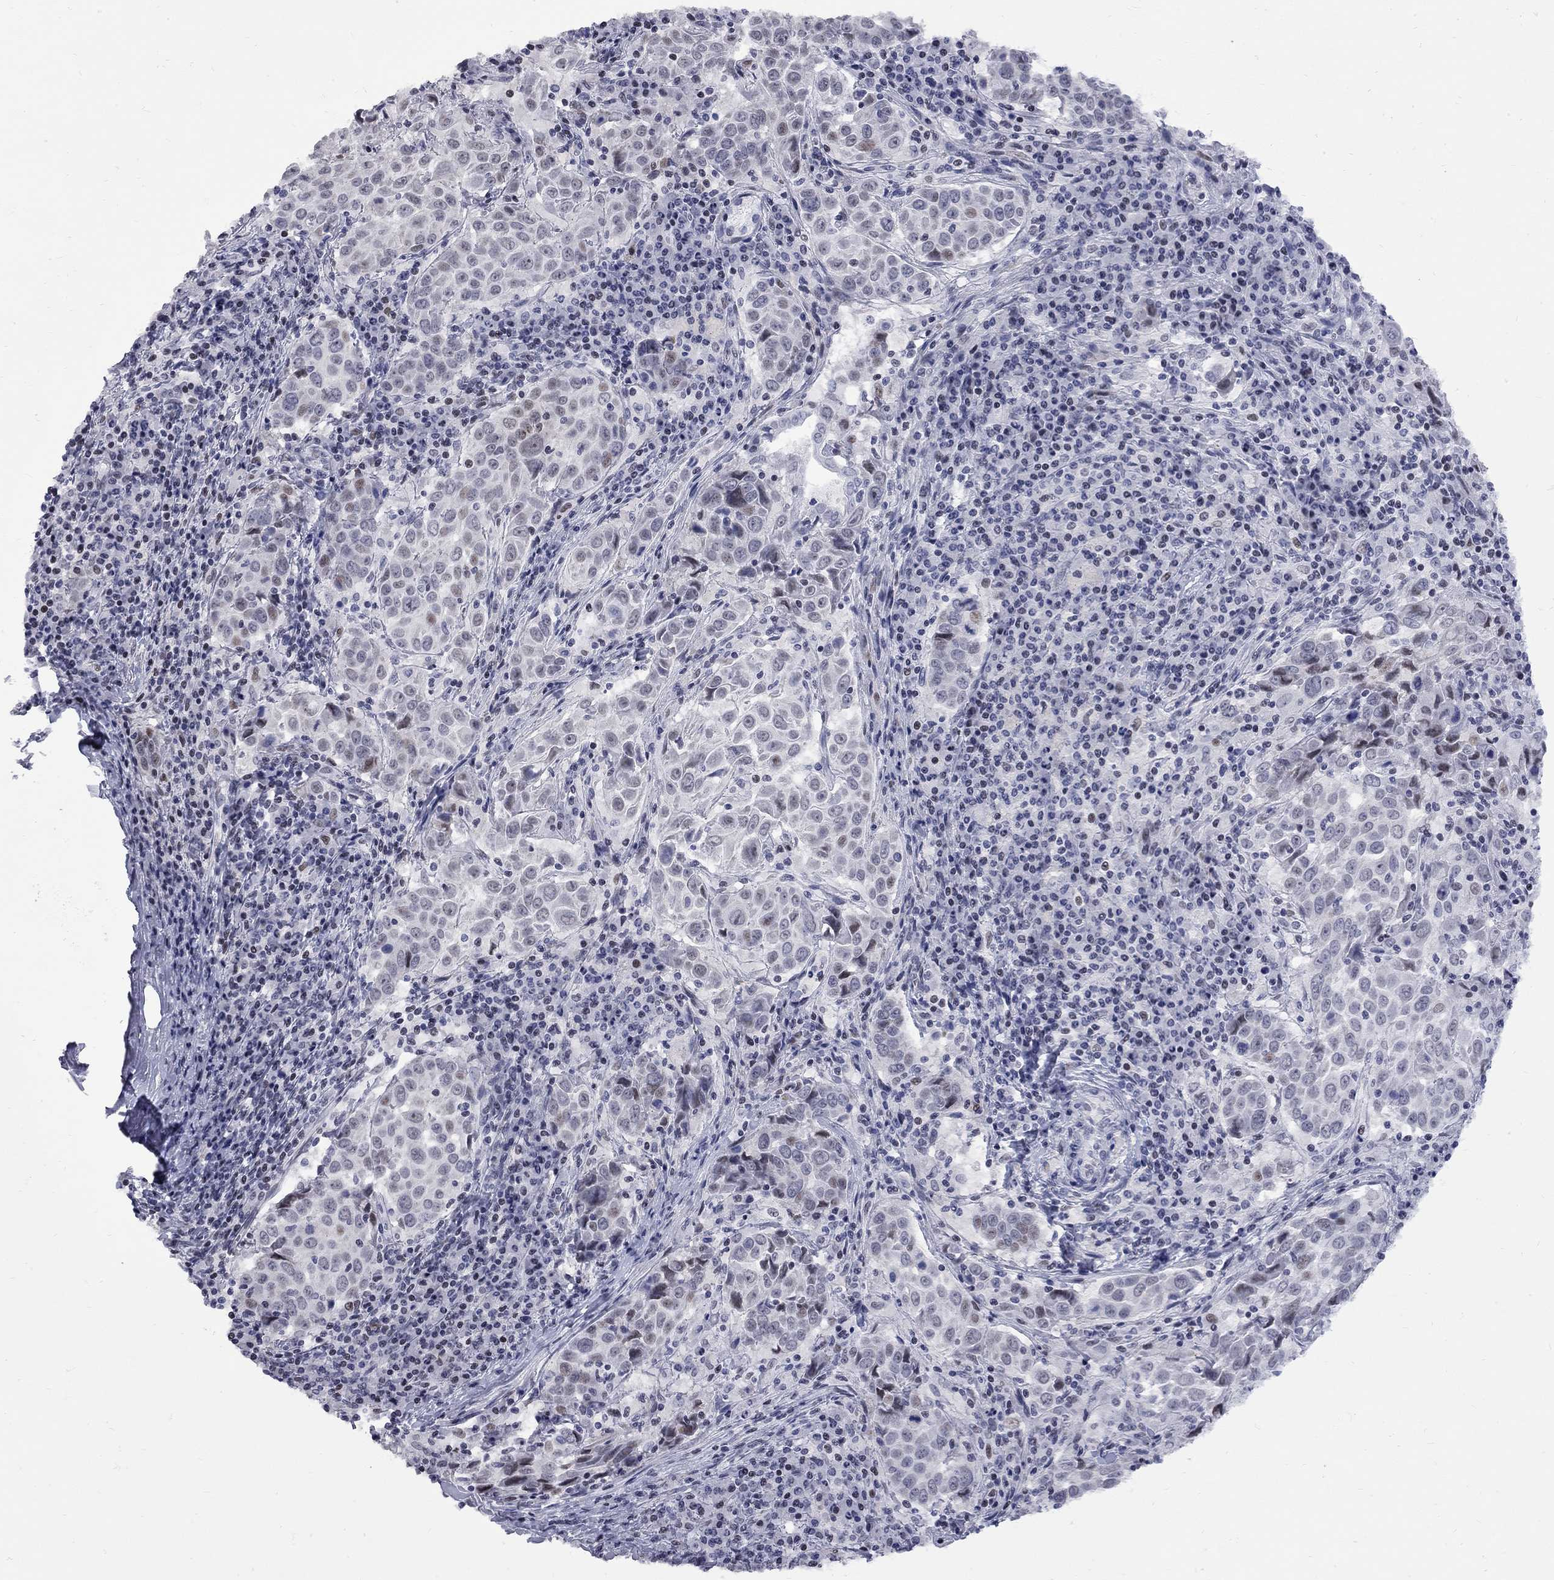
{"staining": {"intensity": "weak", "quantity": "<25%", "location": "nuclear"}, "tissue": "lung cancer", "cell_type": "Tumor cells", "image_type": "cancer", "snomed": [{"axis": "morphology", "description": "Squamous cell carcinoma, NOS"}, {"axis": "topography", "description": "Lung"}], "caption": "Immunohistochemical staining of human squamous cell carcinoma (lung) exhibits no significant staining in tumor cells.", "gene": "ZNF154", "patient": {"sex": "male", "age": 57}}